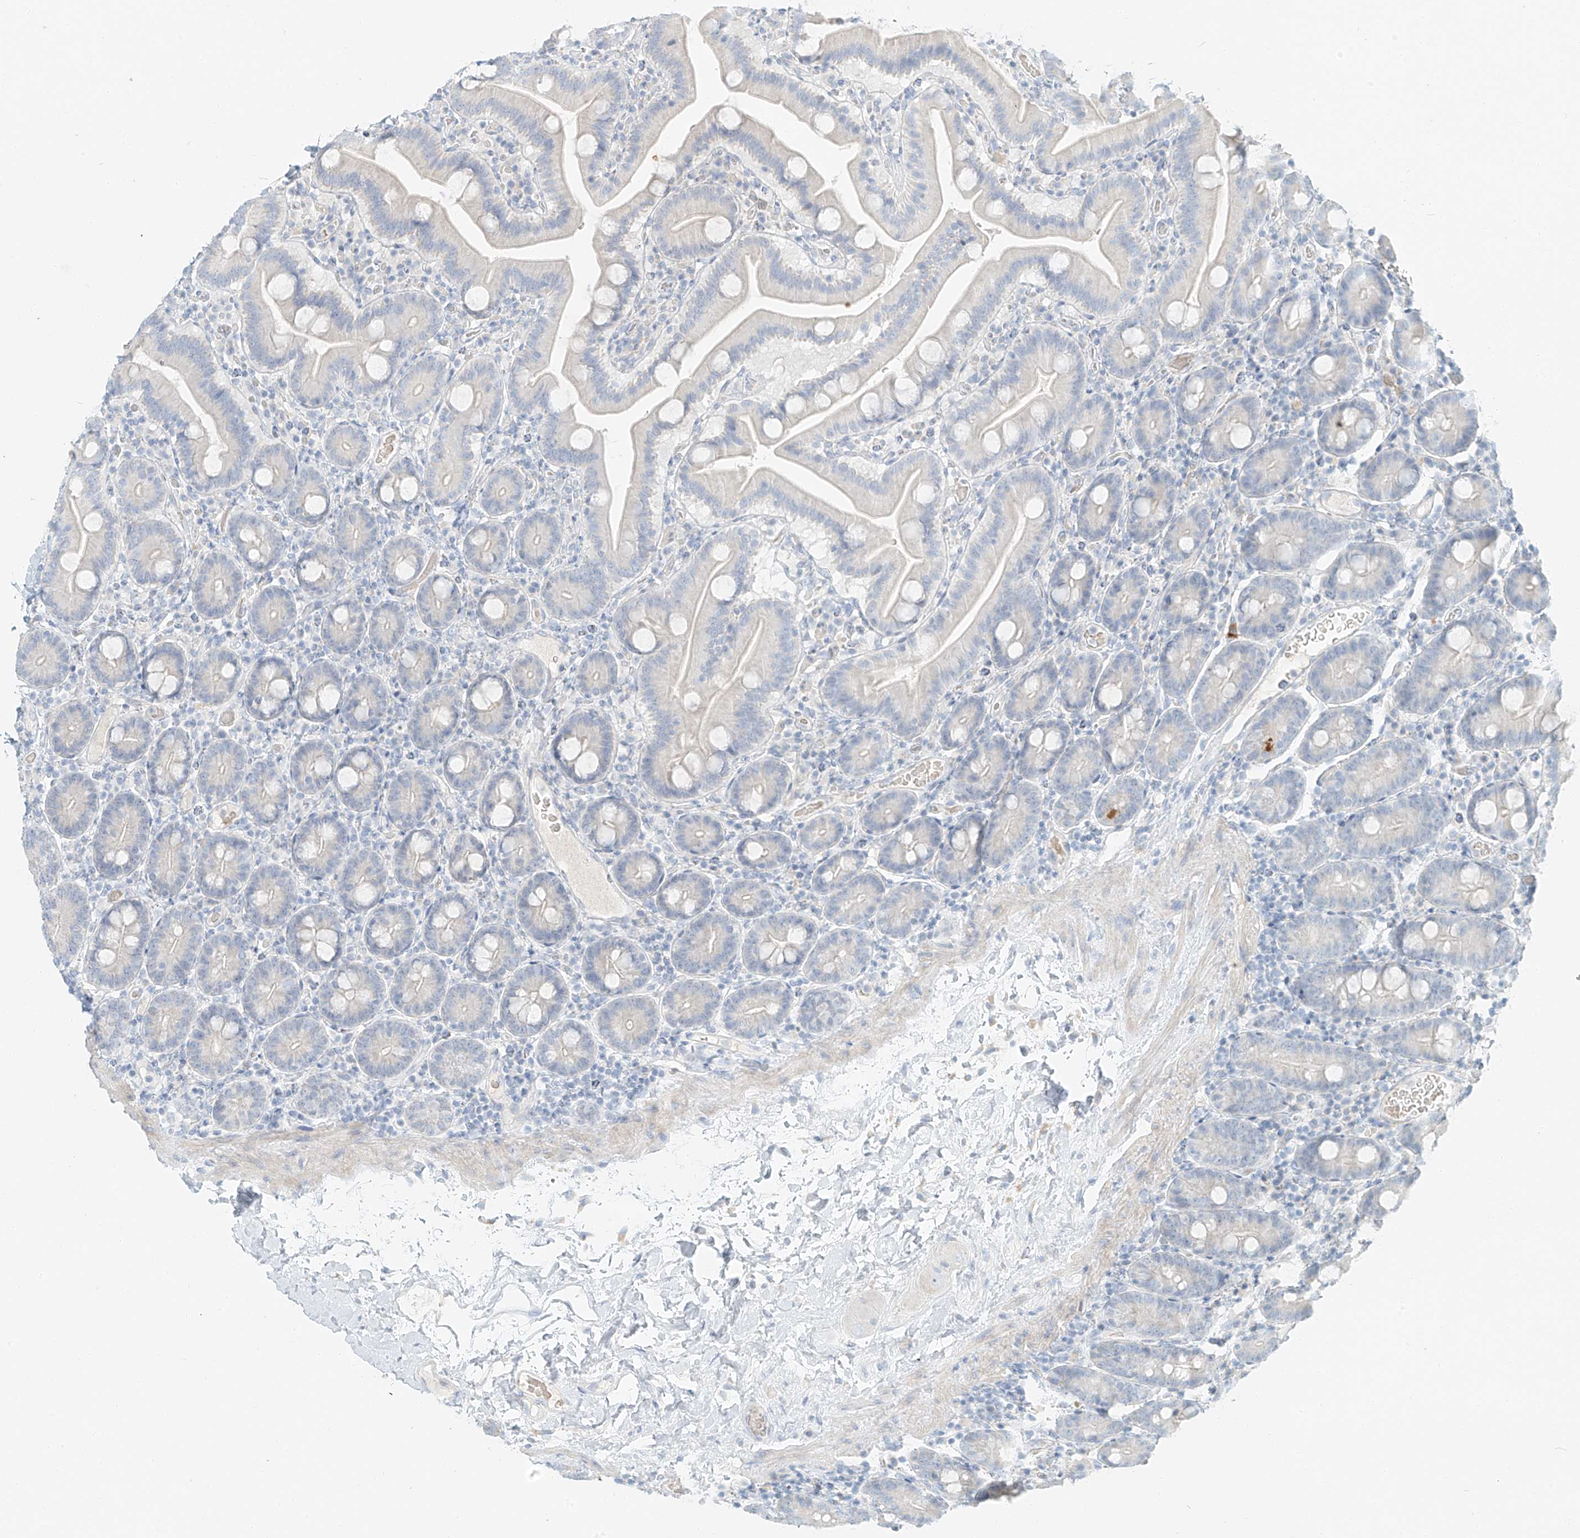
{"staining": {"intensity": "negative", "quantity": "none", "location": "none"}, "tissue": "duodenum", "cell_type": "Glandular cells", "image_type": "normal", "snomed": [{"axis": "morphology", "description": "Normal tissue, NOS"}, {"axis": "topography", "description": "Duodenum"}], "caption": "An immunohistochemistry histopathology image of benign duodenum is shown. There is no staining in glandular cells of duodenum.", "gene": "PGC", "patient": {"sex": "male", "age": 55}}